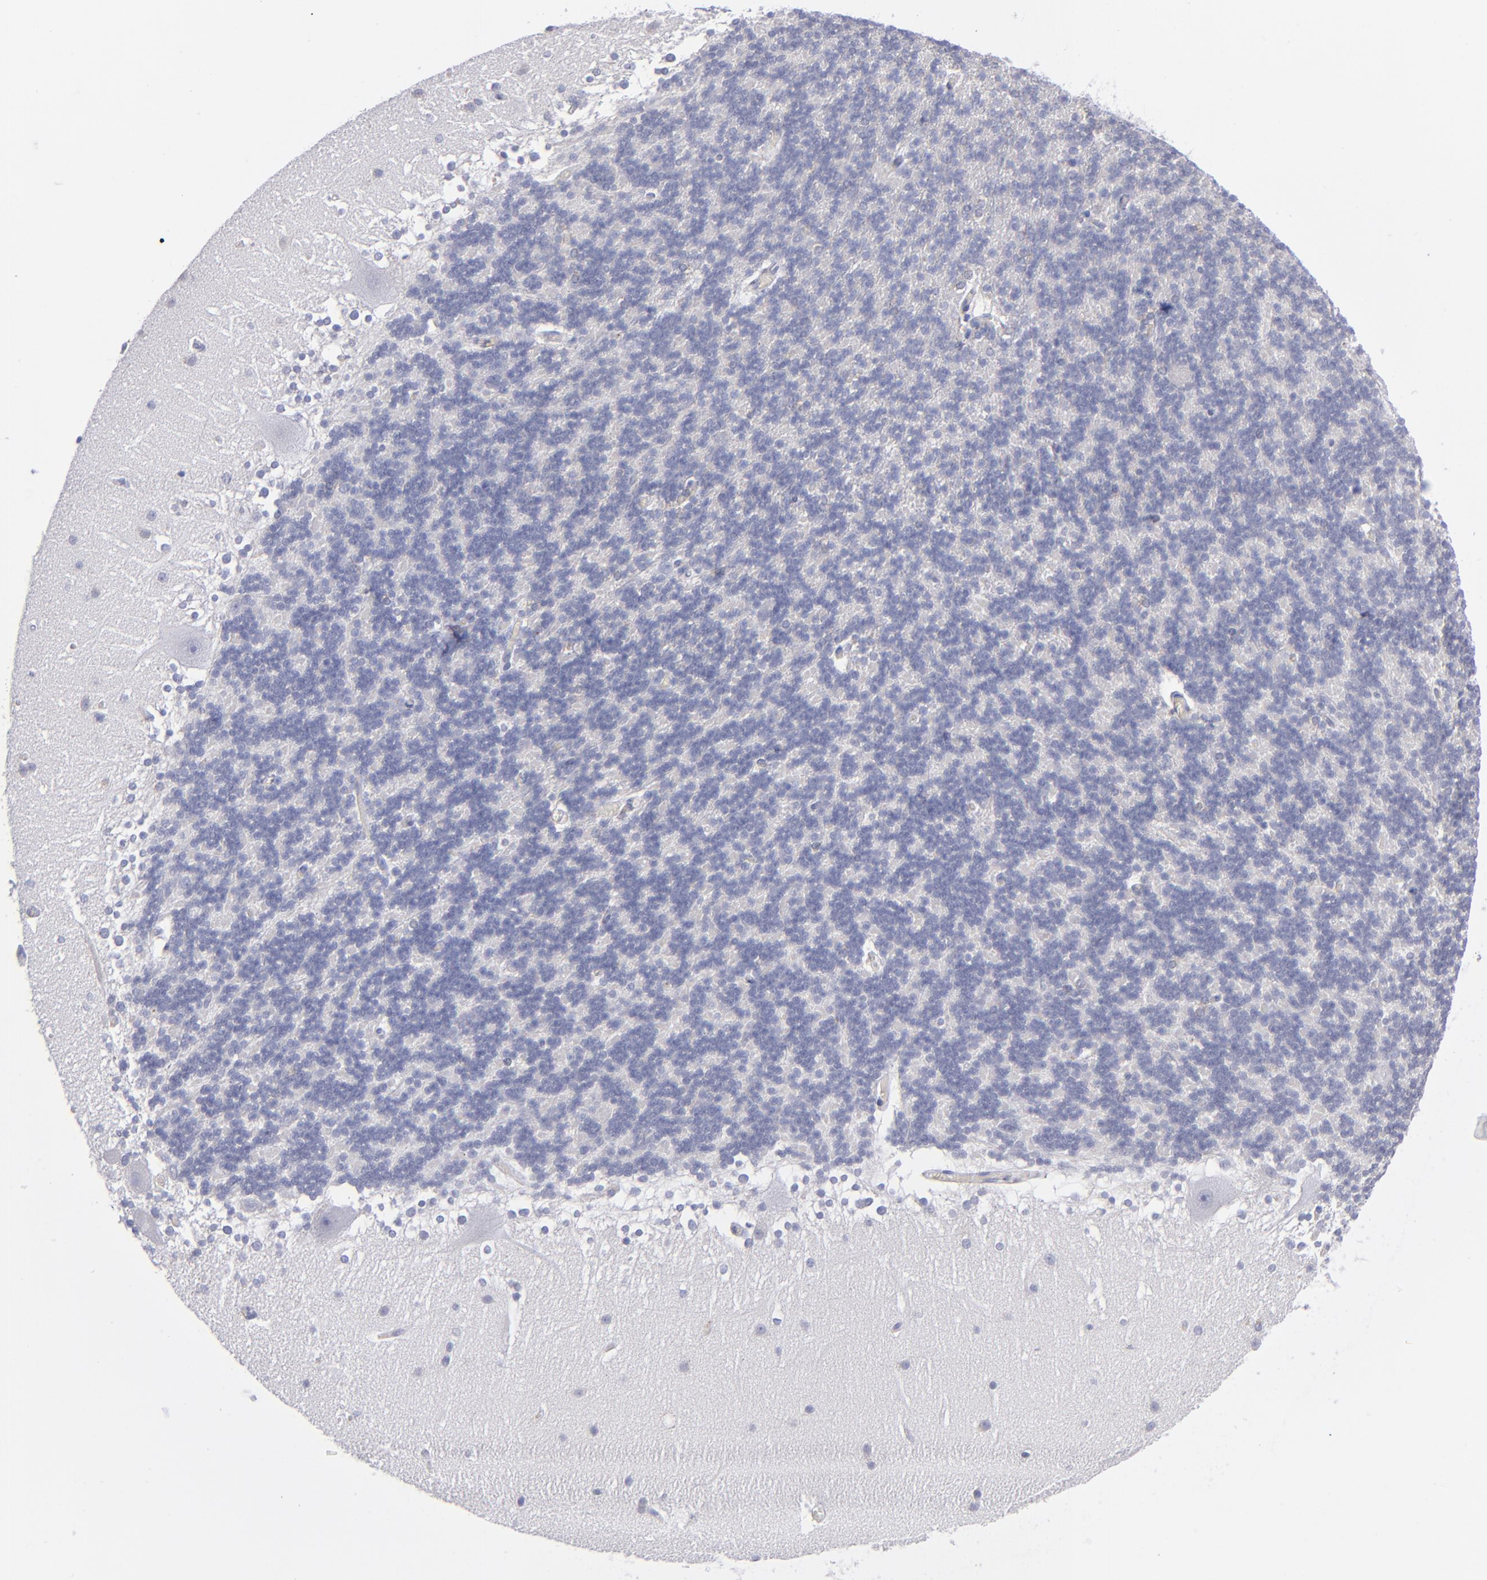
{"staining": {"intensity": "negative", "quantity": "none", "location": "none"}, "tissue": "cerebellum", "cell_type": "Cells in granular layer", "image_type": "normal", "snomed": [{"axis": "morphology", "description": "Normal tissue, NOS"}, {"axis": "topography", "description": "Cerebellum"}], "caption": "A high-resolution photomicrograph shows immunohistochemistry (IHC) staining of unremarkable cerebellum, which demonstrates no significant staining in cells in granular layer.", "gene": "MFGE8", "patient": {"sex": "female", "age": 19}}